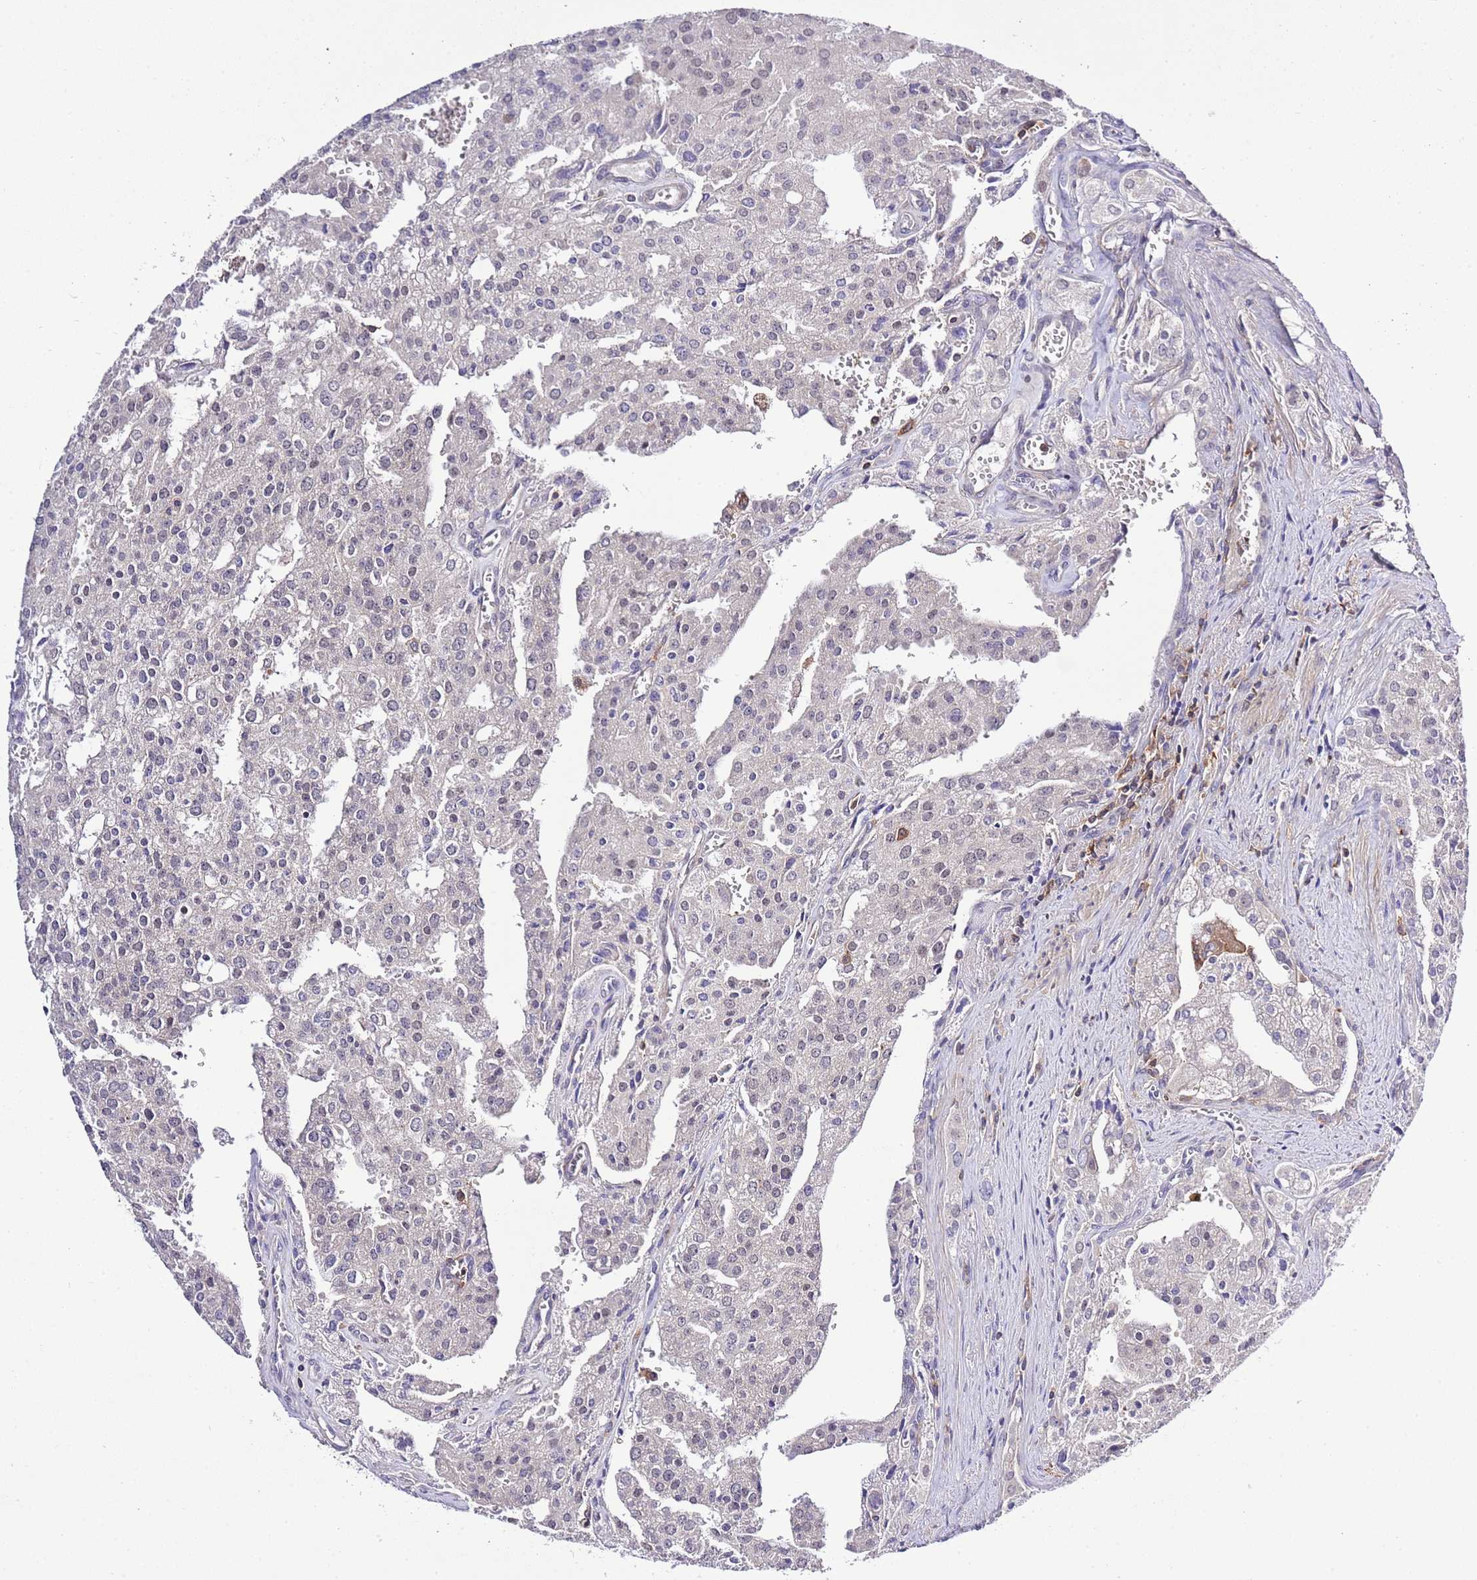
{"staining": {"intensity": "negative", "quantity": "none", "location": "none"}, "tissue": "prostate cancer", "cell_type": "Tumor cells", "image_type": "cancer", "snomed": [{"axis": "morphology", "description": "Adenocarcinoma, High grade"}, {"axis": "topography", "description": "Prostate"}], "caption": "Micrograph shows no protein positivity in tumor cells of prostate adenocarcinoma (high-grade) tissue.", "gene": "EFHD1", "patient": {"sex": "male", "age": 68}}